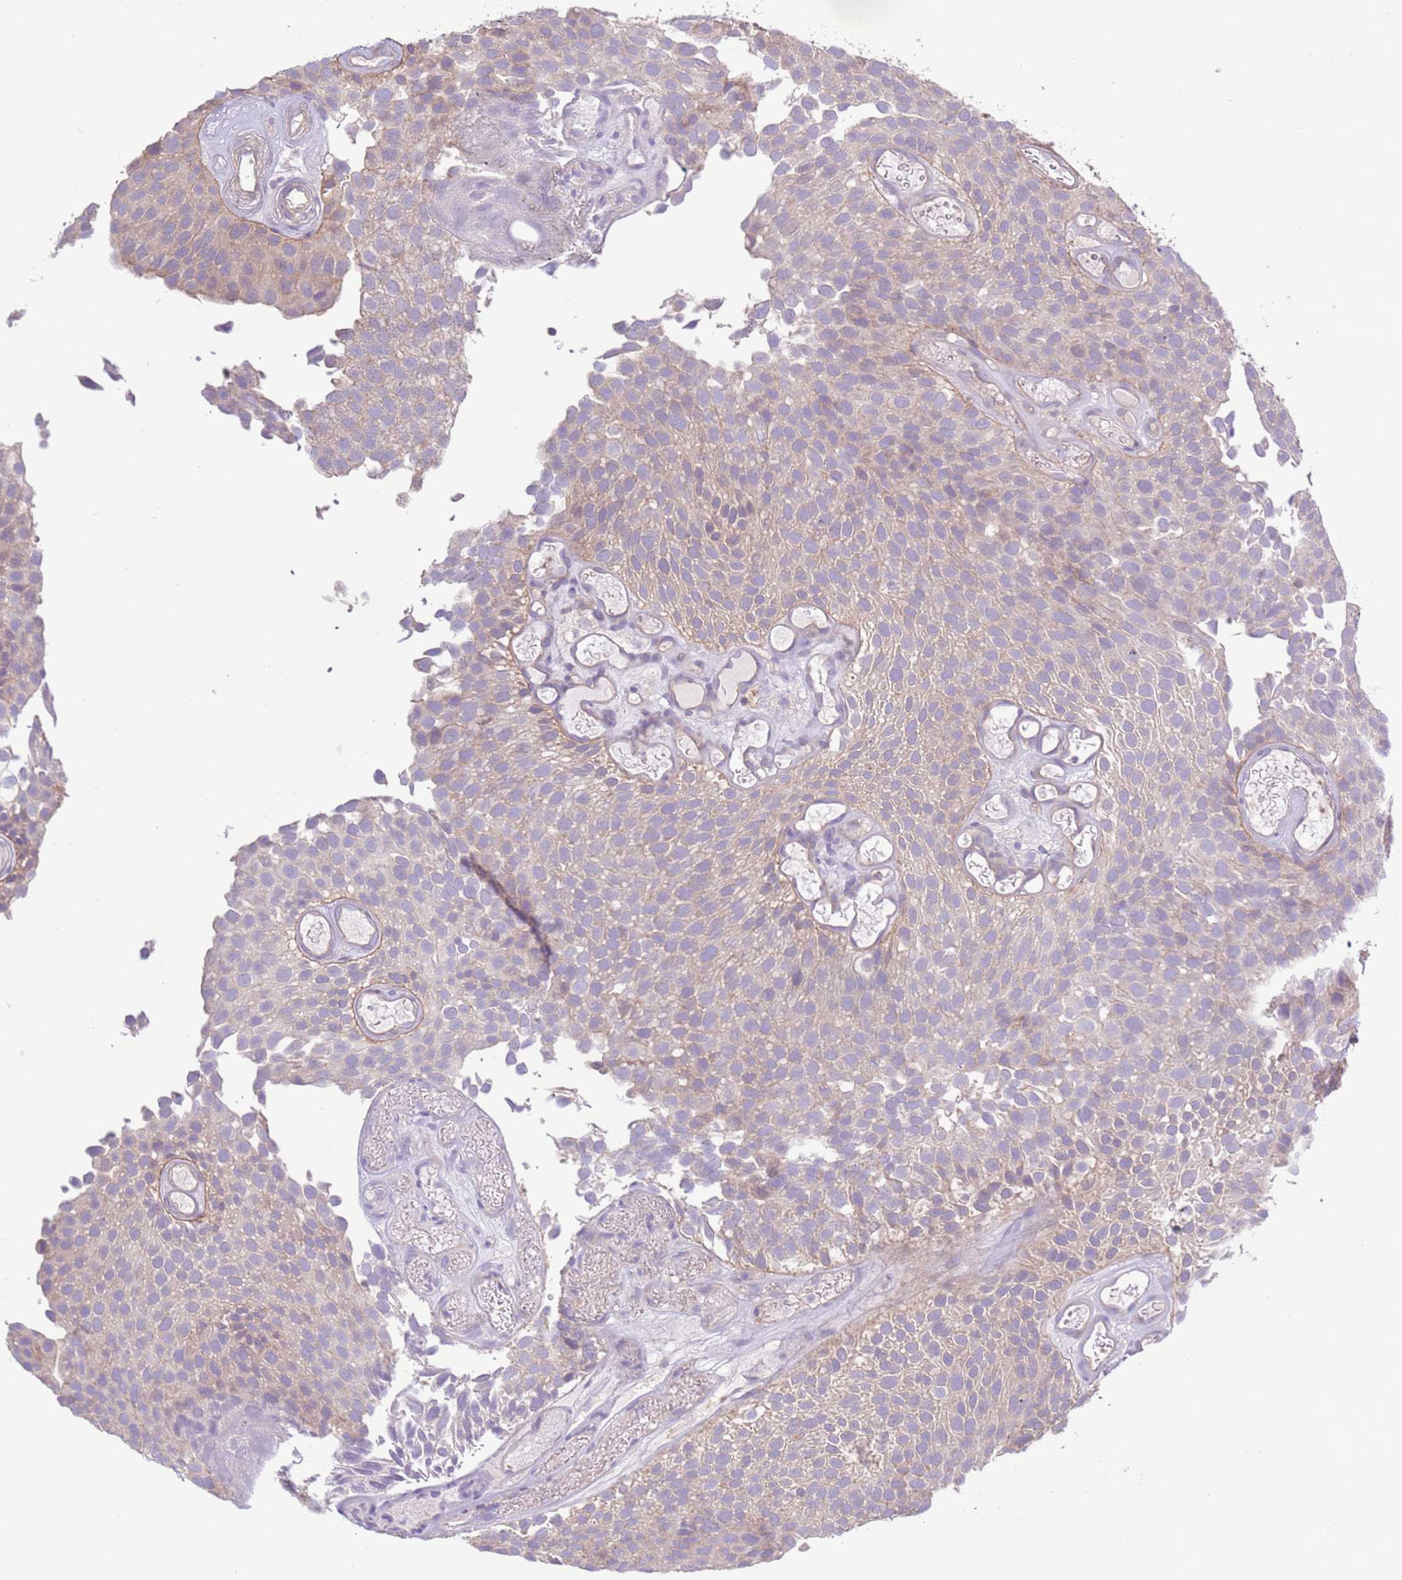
{"staining": {"intensity": "weak", "quantity": "<25%", "location": "cytoplasmic/membranous"}, "tissue": "urothelial cancer", "cell_type": "Tumor cells", "image_type": "cancer", "snomed": [{"axis": "morphology", "description": "Urothelial carcinoma, Low grade"}, {"axis": "topography", "description": "Urinary bladder"}], "caption": "This histopathology image is of urothelial cancer stained with immunohistochemistry (IHC) to label a protein in brown with the nuclei are counter-stained blue. There is no positivity in tumor cells. The staining is performed using DAB (3,3'-diaminobenzidine) brown chromogen with nuclei counter-stained in using hematoxylin.", "gene": "EVA1B", "patient": {"sex": "male", "age": 89}}